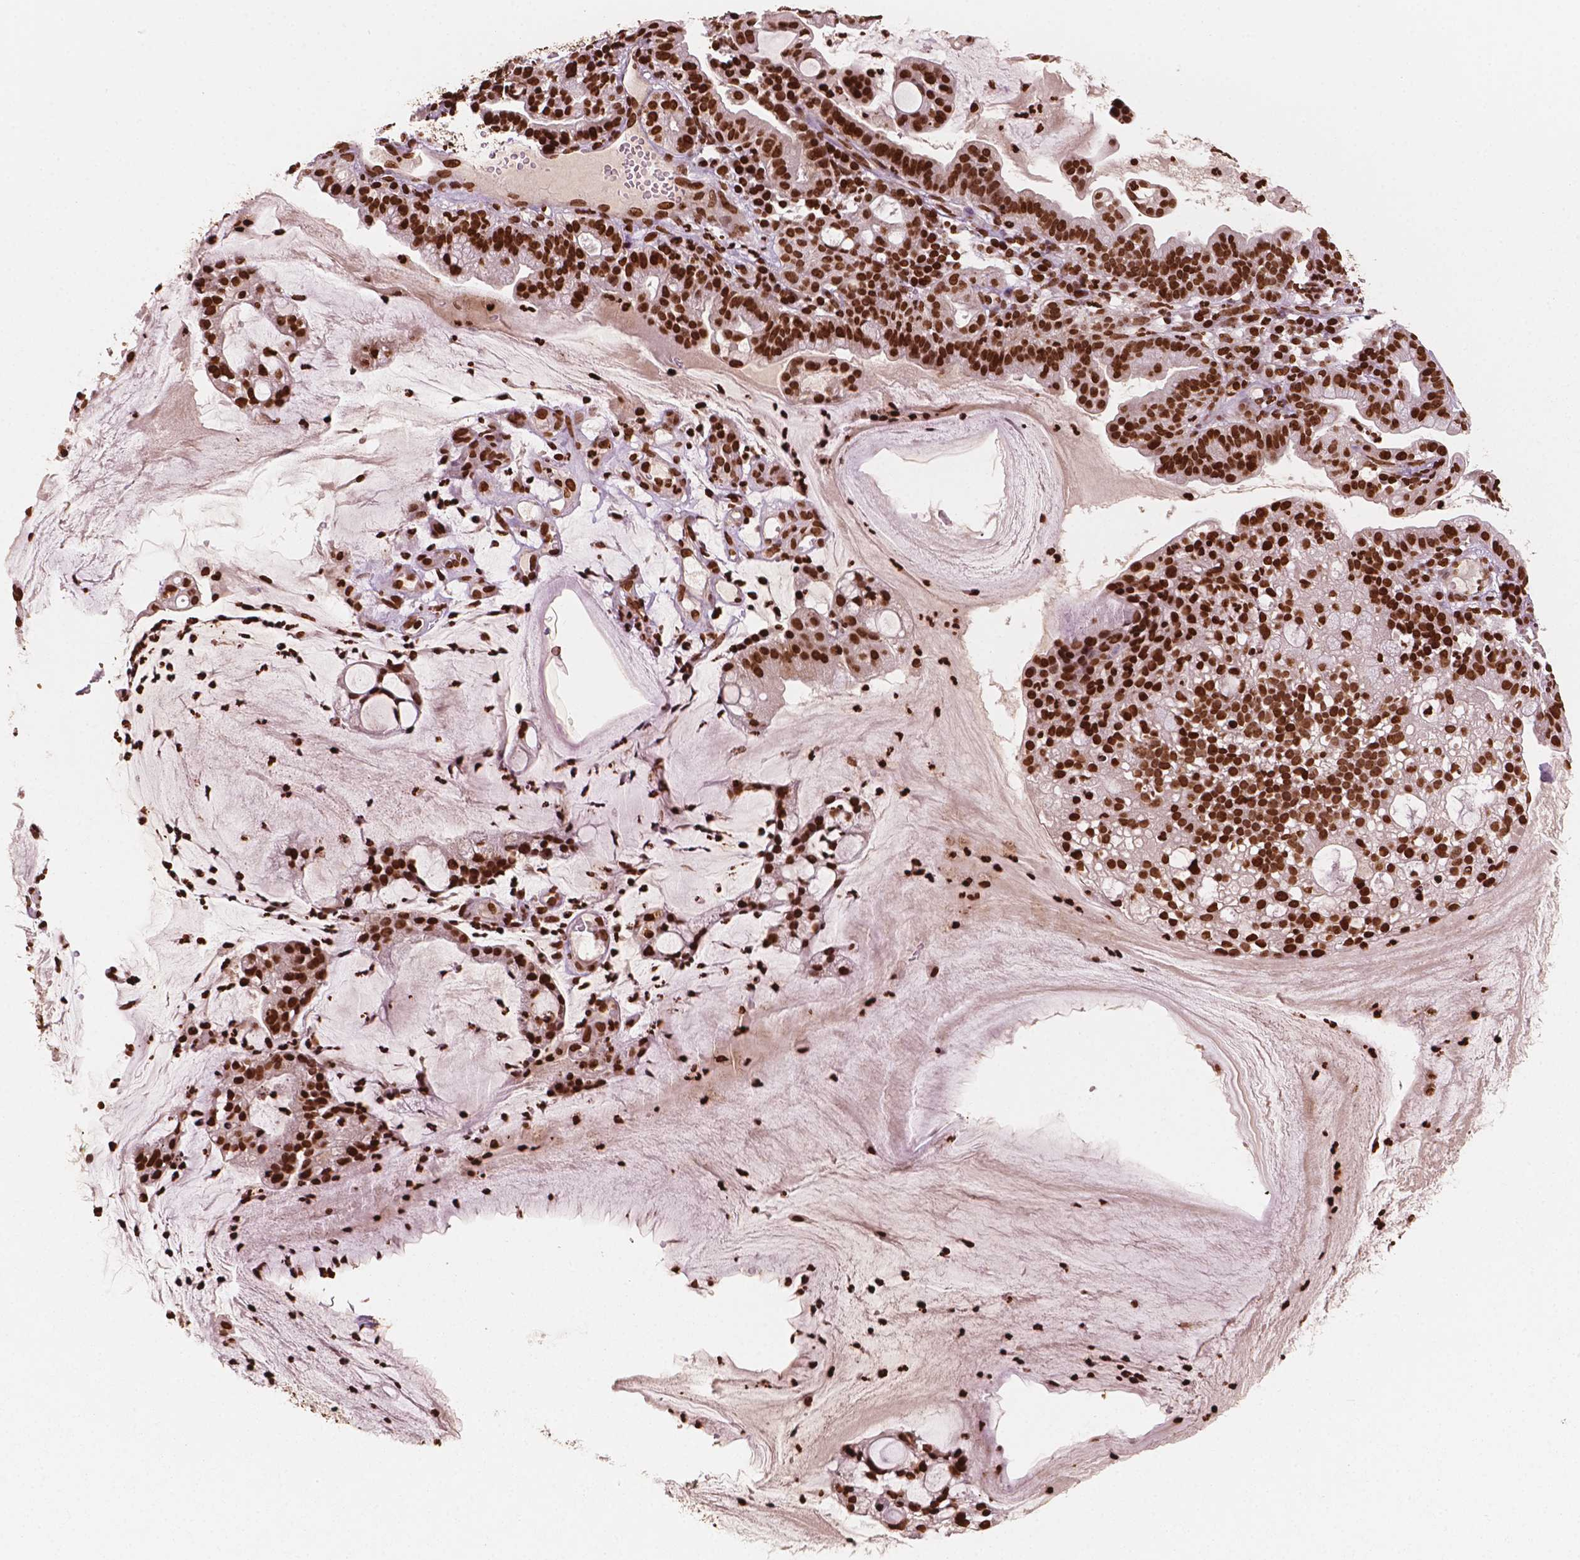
{"staining": {"intensity": "strong", "quantity": ">75%", "location": "nuclear"}, "tissue": "cervical cancer", "cell_type": "Tumor cells", "image_type": "cancer", "snomed": [{"axis": "morphology", "description": "Adenocarcinoma, NOS"}, {"axis": "topography", "description": "Cervix"}], "caption": "An IHC histopathology image of neoplastic tissue is shown. Protein staining in brown shows strong nuclear positivity in cervical cancer (adenocarcinoma) within tumor cells.", "gene": "H3C7", "patient": {"sex": "female", "age": 41}}